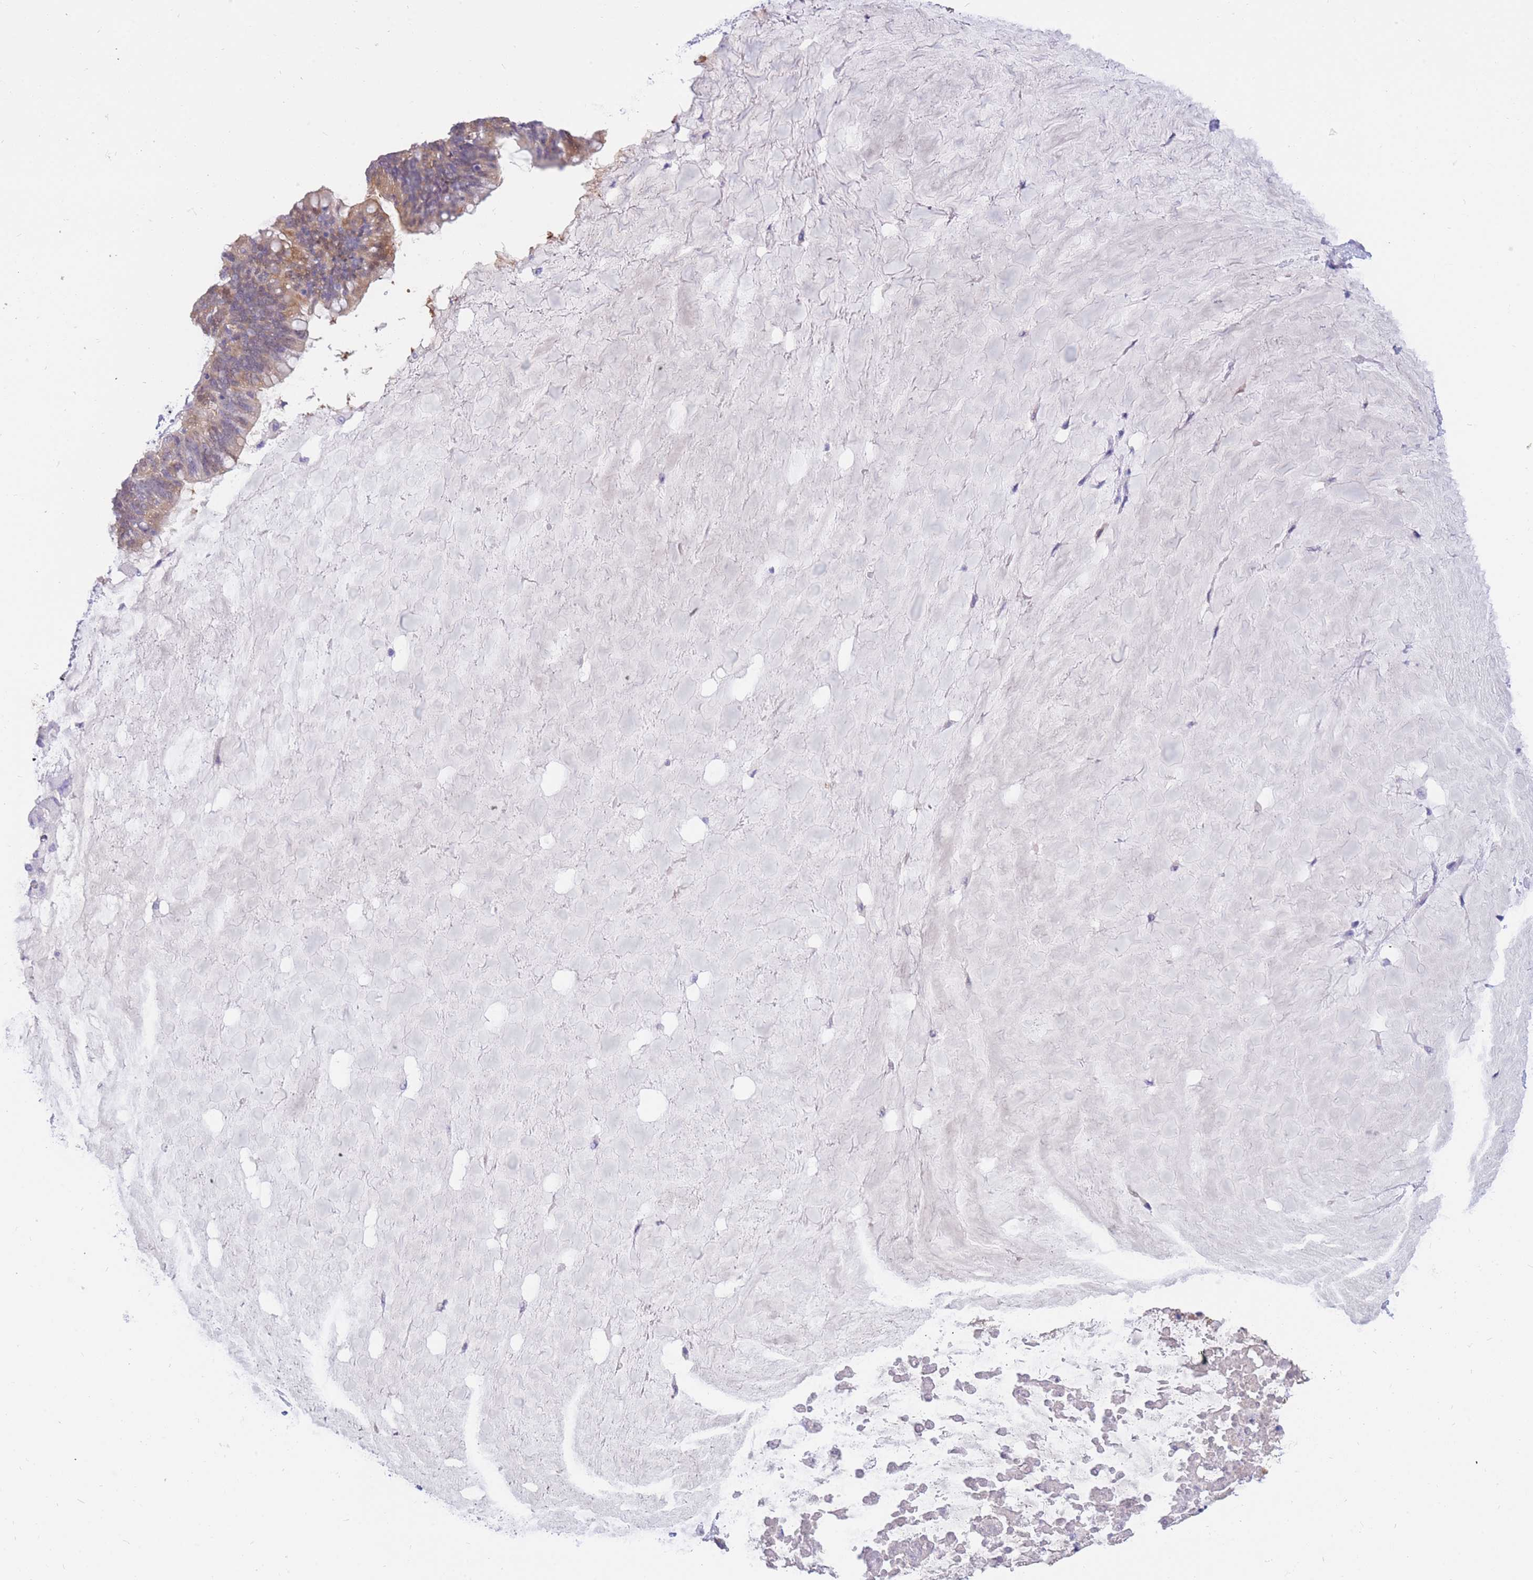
{"staining": {"intensity": "weak", "quantity": "25%-75%", "location": "cytoplasmic/membranous"}, "tissue": "ovarian cancer", "cell_type": "Tumor cells", "image_type": "cancer", "snomed": [{"axis": "morphology", "description": "Cystadenocarcinoma, mucinous, NOS"}, {"axis": "topography", "description": "Ovary"}], "caption": "This photomicrograph displays IHC staining of human ovarian cancer, with low weak cytoplasmic/membranous staining in approximately 25%-75% of tumor cells.", "gene": "SULT1A1", "patient": {"sex": "female", "age": 61}}